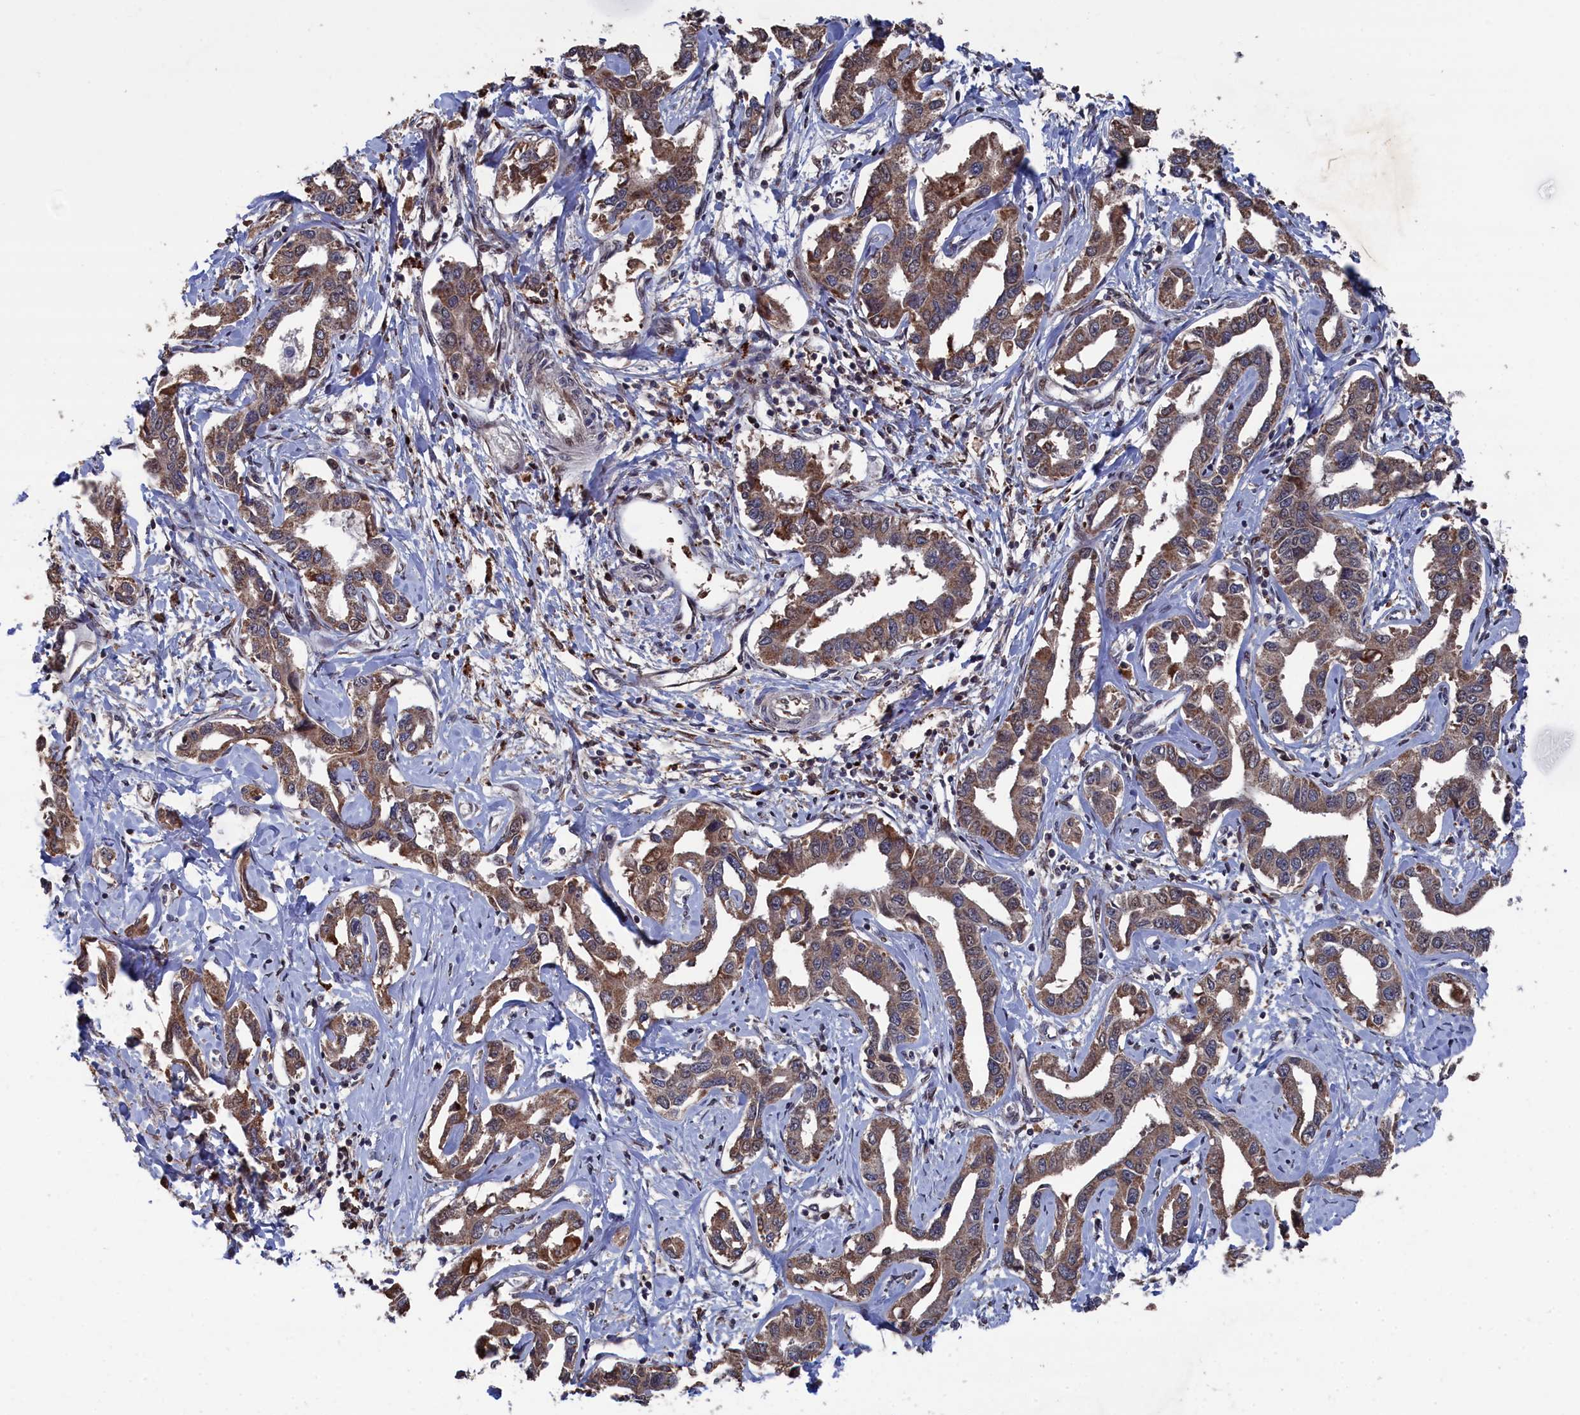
{"staining": {"intensity": "moderate", "quantity": ">75%", "location": "cytoplasmic/membranous"}, "tissue": "liver cancer", "cell_type": "Tumor cells", "image_type": "cancer", "snomed": [{"axis": "morphology", "description": "Cholangiocarcinoma"}, {"axis": "topography", "description": "Liver"}], "caption": "High-magnification brightfield microscopy of cholangiocarcinoma (liver) stained with DAB (brown) and counterstained with hematoxylin (blue). tumor cells exhibit moderate cytoplasmic/membranous positivity is appreciated in approximately>75% of cells.", "gene": "CEACAM21", "patient": {"sex": "male", "age": 59}}